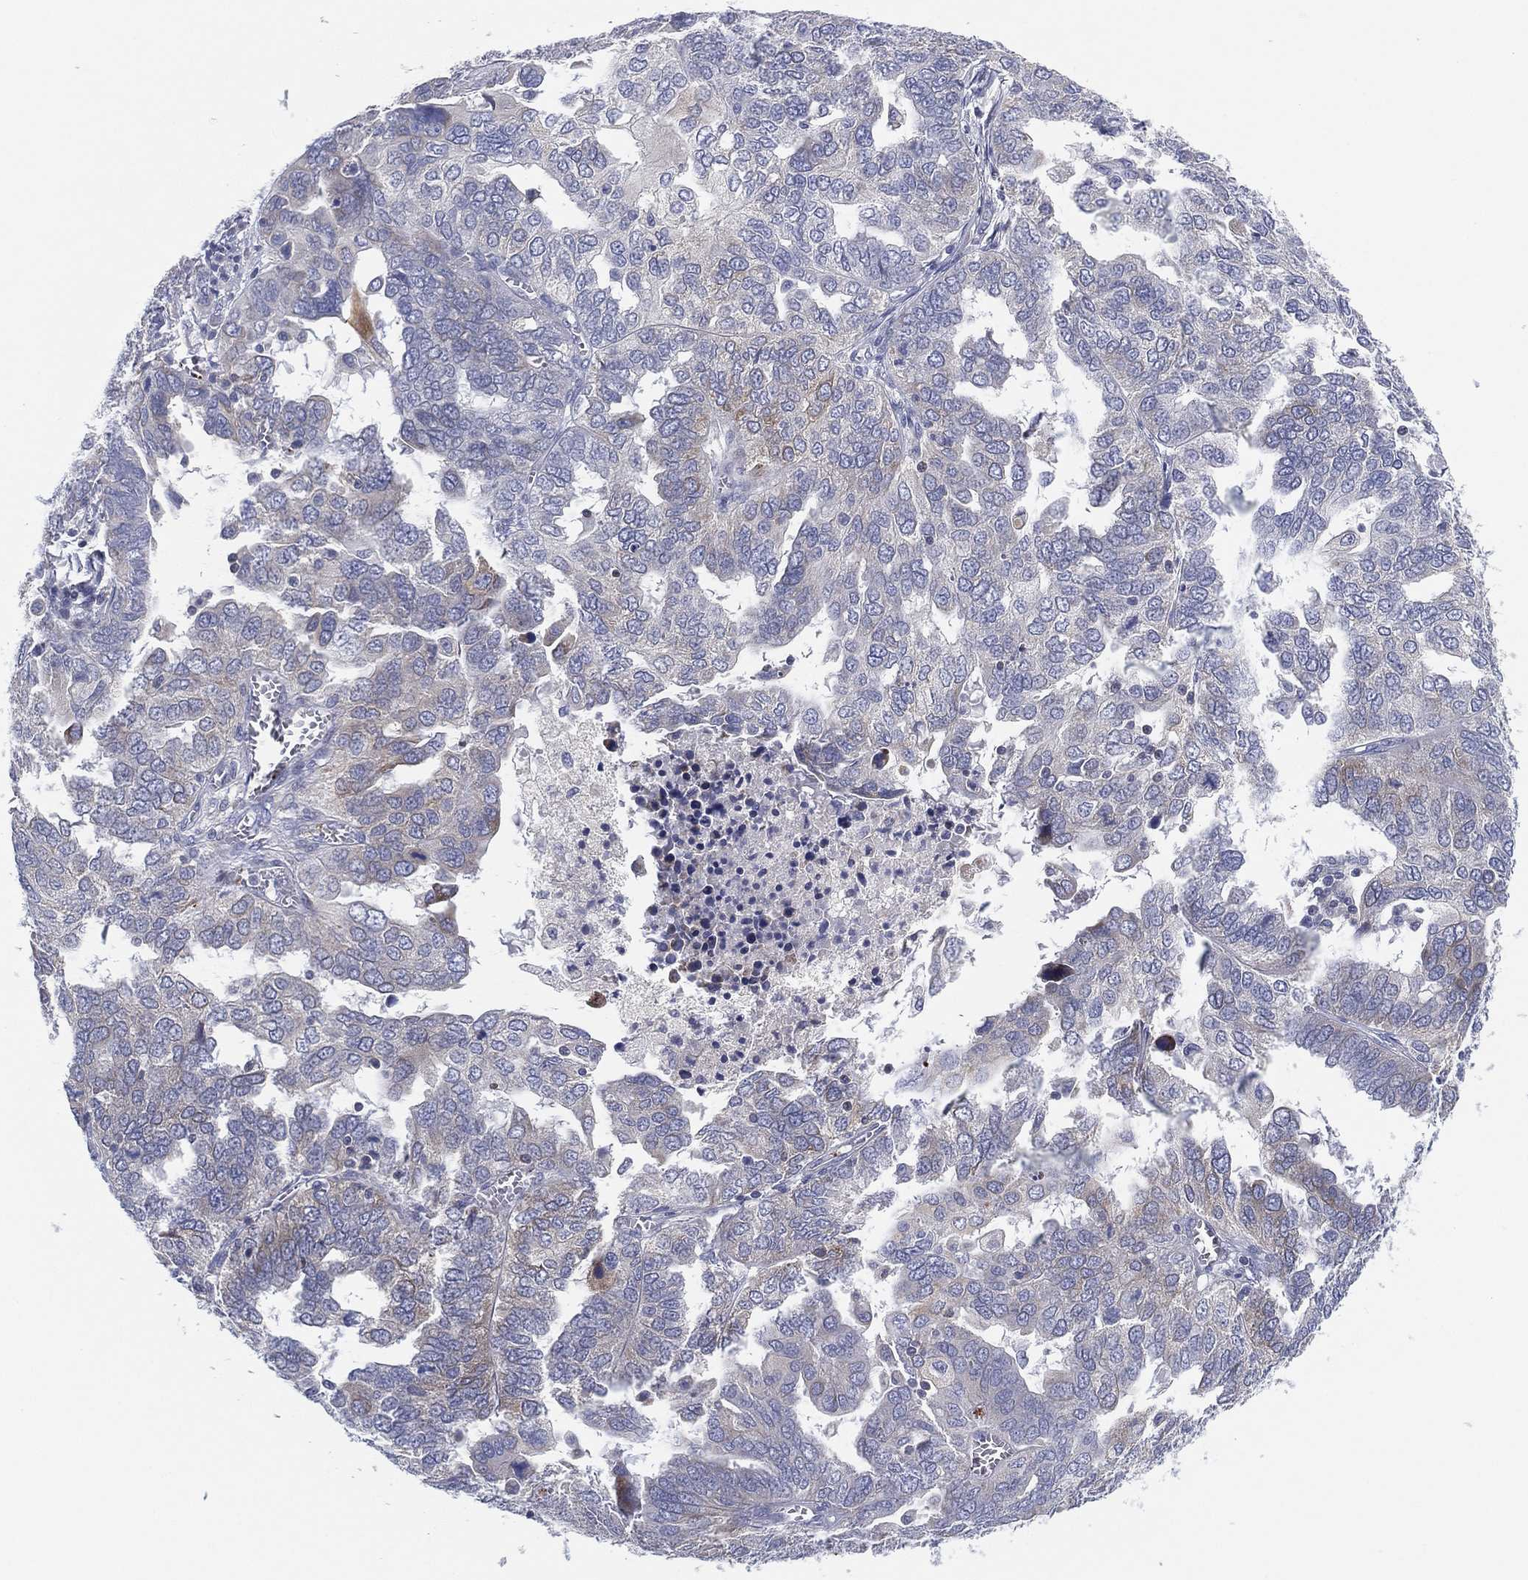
{"staining": {"intensity": "negative", "quantity": "none", "location": "none"}, "tissue": "ovarian cancer", "cell_type": "Tumor cells", "image_type": "cancer", "snomed": [{"axis": "morphology", "description": "Carcinoma, endometroid"}, {"axis": "topography", "description": "Soft tissue"}, {"axis": "topography", "description": "Ovary"}], "caption": "Immunohistochemical staining of human ovarian endometroid carcinoma shows no significant staining in tumor cells.", "gene": "TMEM40", "patient": {"sex": "female", "age": 52}}